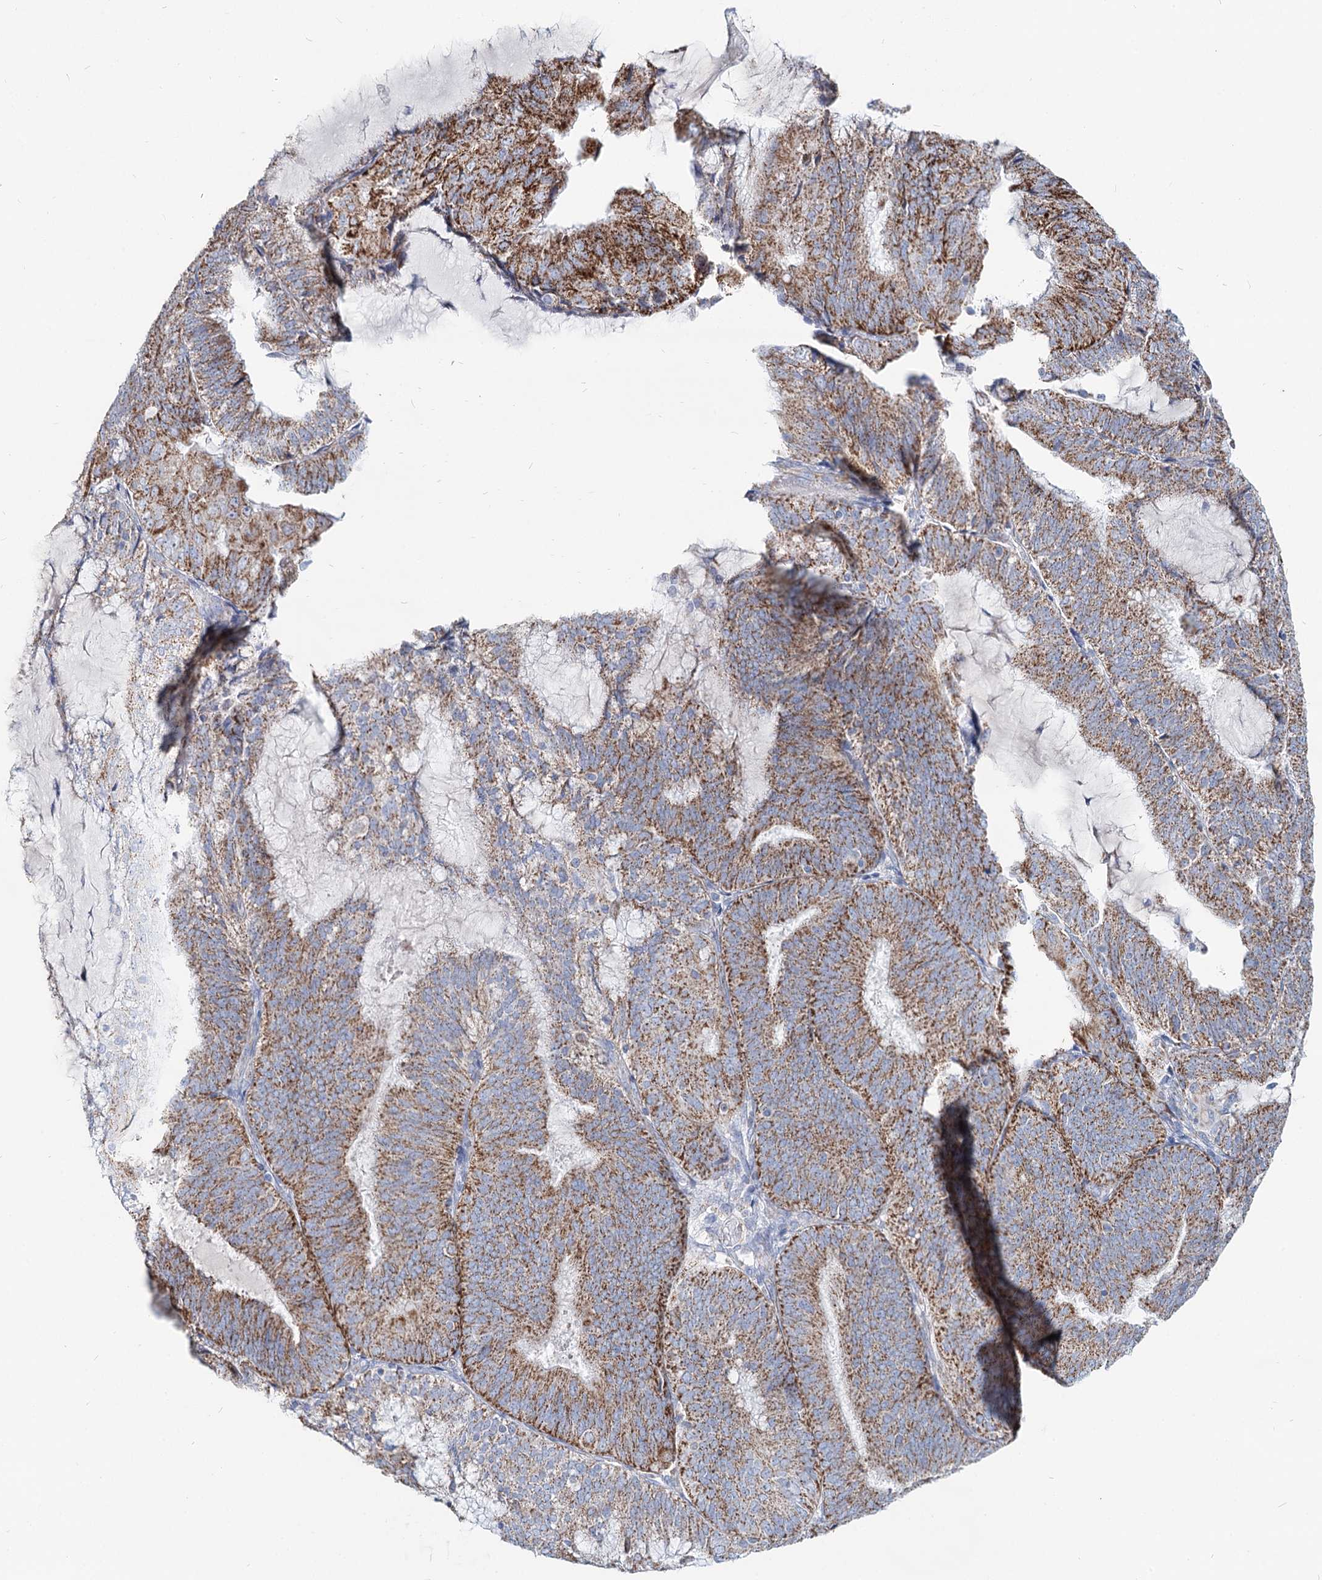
{"staining": {"intensity": "strong", "quantity": ">75%", "location": "cytoplasmic/membranous"}, "tissue": "endometrial cancer", "cell_type": "Tumor cells", "image_type": "cancer", "snomed": [{"axis": "morphology", "description": "Adenocarcinoma, NOS"}, {"axis": "topography", "description": "Endometrium"}], "caption": "Immunohistochemistry of endometrial adenocarcinoma displays high levels of strong cytoplasmic/membranous expression in approximately >75% of tumor cells.", "gene": "MCCC2", "patient": {"sex": "female", "age": 81}}